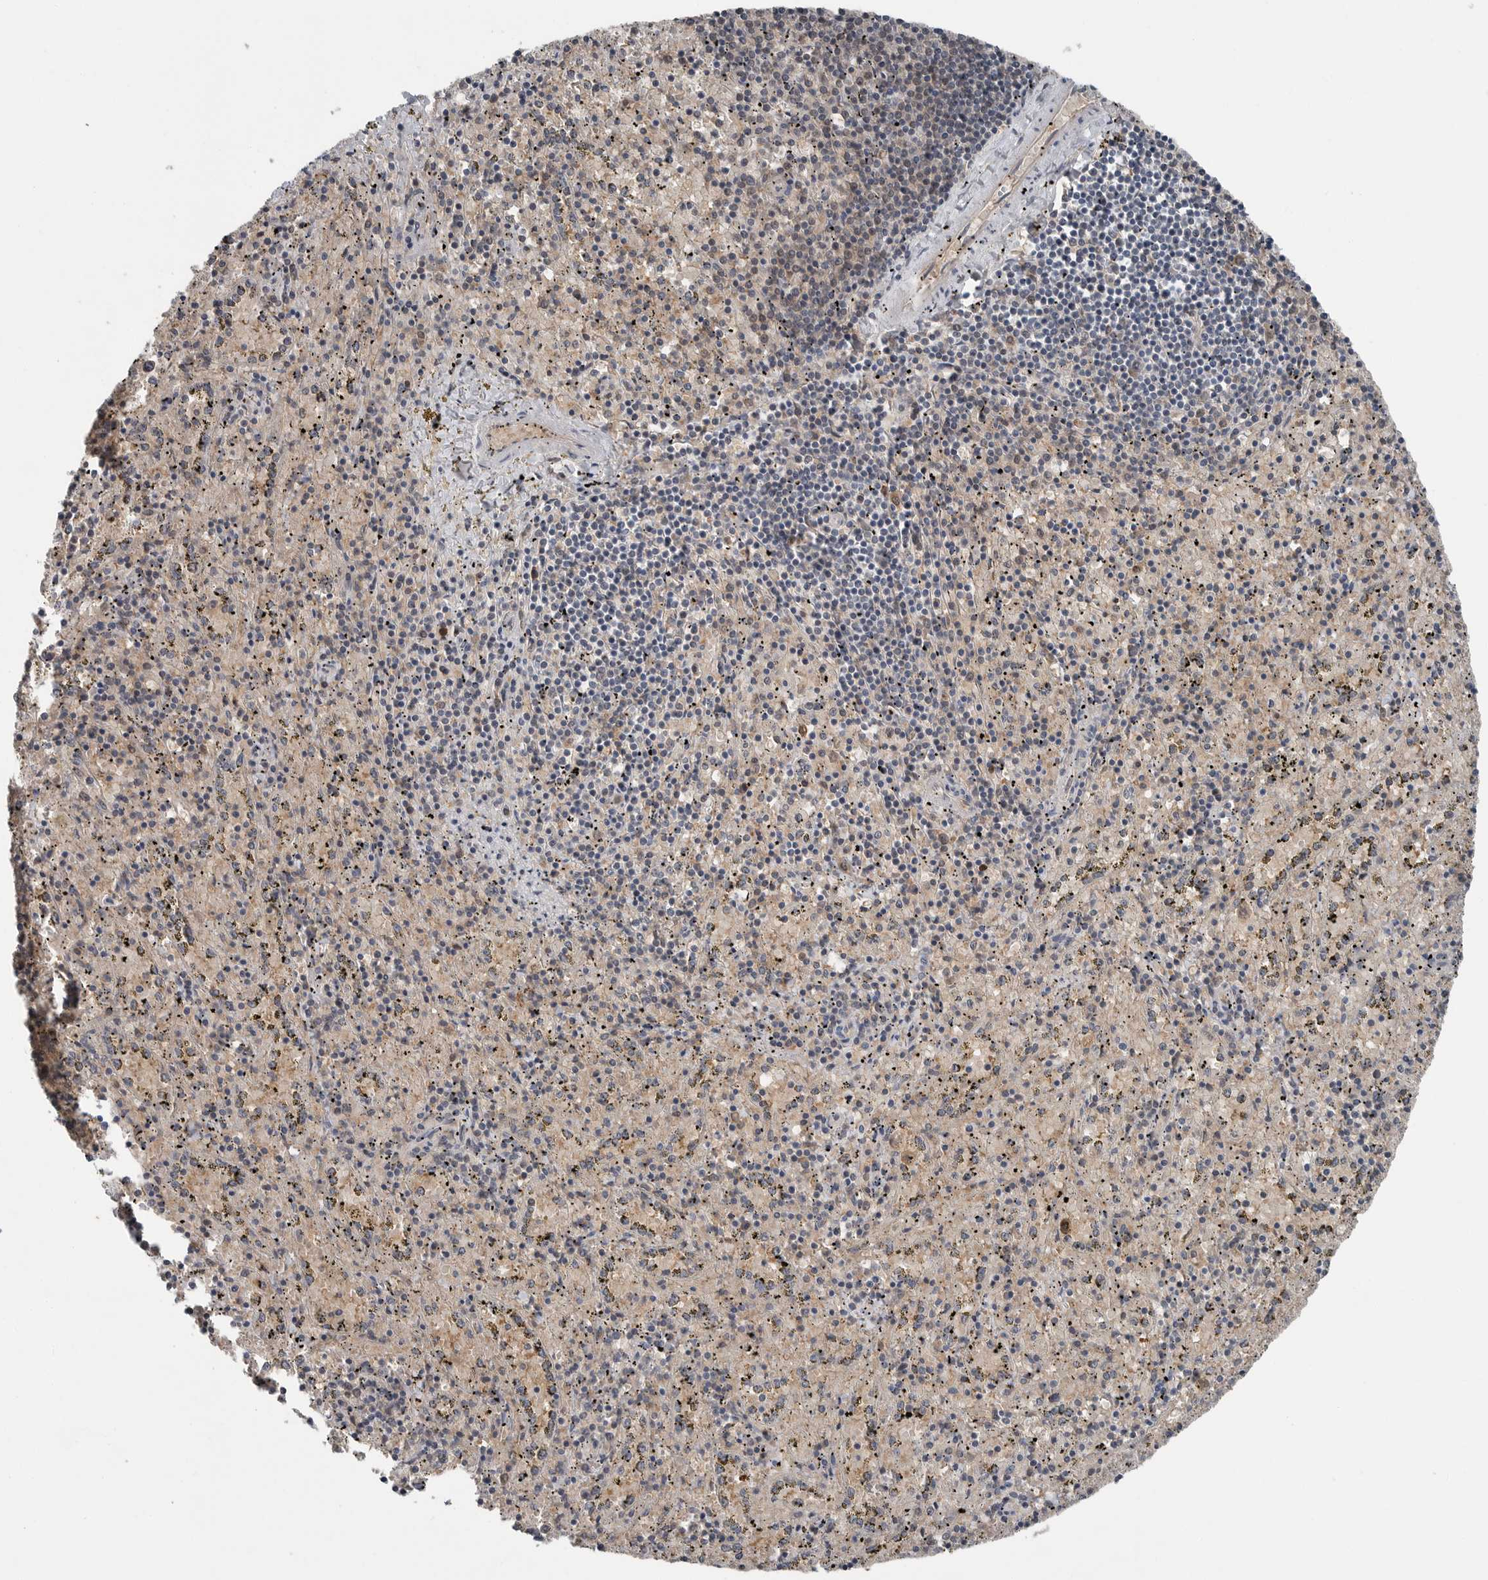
{"staining": {"intensity": "moderate", "quantity": "25%-75%", "location": "cytoplasmic/membranous"}, "tissue": "spleen", "cell_type": "Cells in red pulp", "image_type": "normal", "snomed": [{"axis": "morphology", "description": "Normal tissue, NOS"}, {"axis": "topography", "description": "Spleen"}], "caption": "Benign spleen reveals moderate cytoplasmic/membranous positivity in approximately 25%-75% of cells in red pulp, visualized by immunohistochemistry.", "gene": "SCP2", "patient": {"sex": "male", "age": 11}}